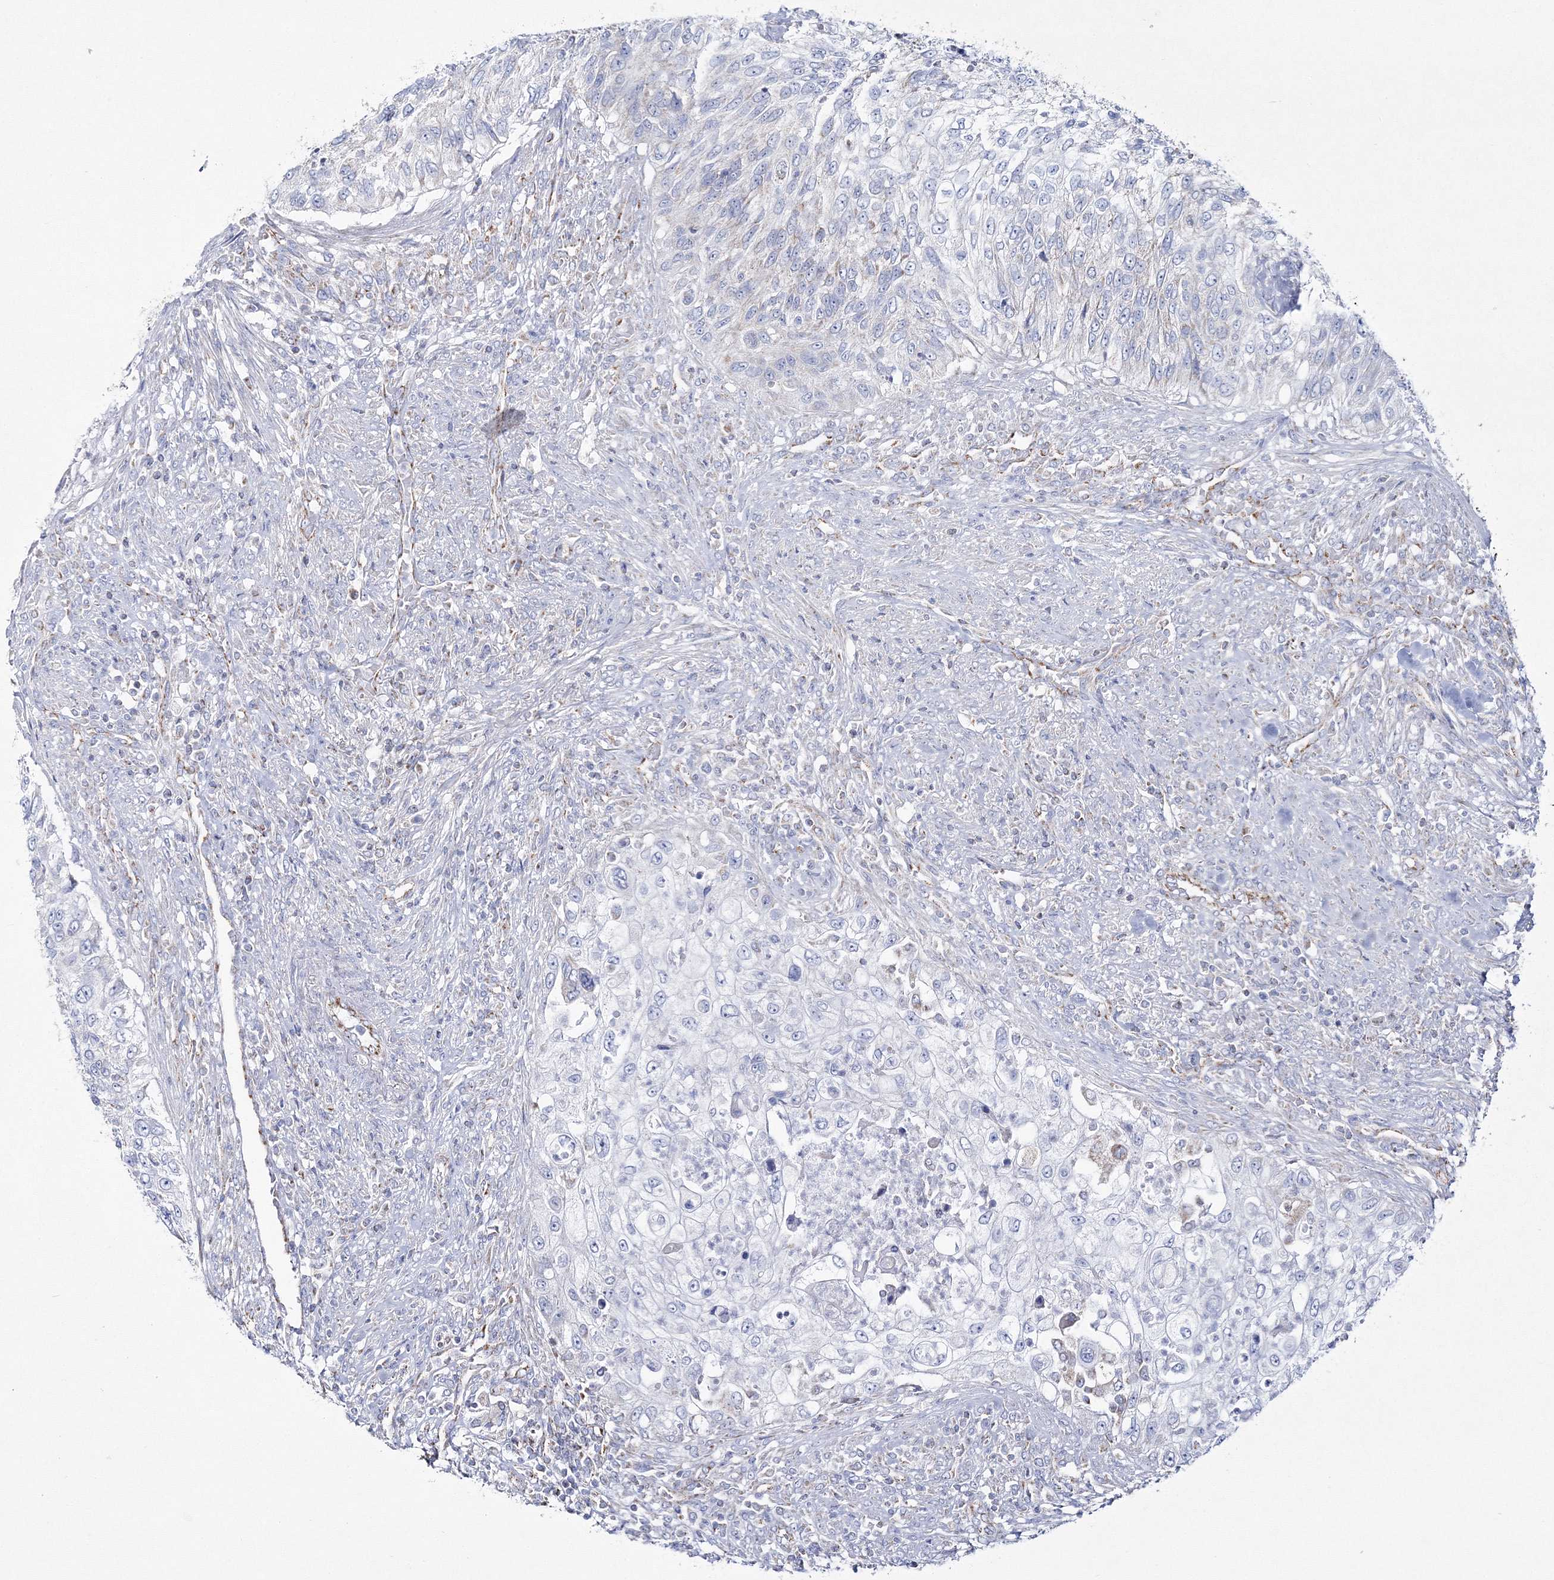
{"staining": {"intensity": "negative", "quantity": "none", "location": "none"}, "tissue": "urothelial cancer", "cell_type": "Tumor cells", "image_type": "cancer", "snomed": [{"axis": "morphology", "description": "Urothelial carcinoma, High grade"}, {"axis": "topography", "description": "Urinary bladder"}], "caption": "Immunohistochemistry photomicrograph of neoplastic tissue: human urothelial cancer stained with DAB exhibits no significant protein positivity in tumor cells.", "gene": "HIBCH", "patient": {"sex": "female", "age": 60}}